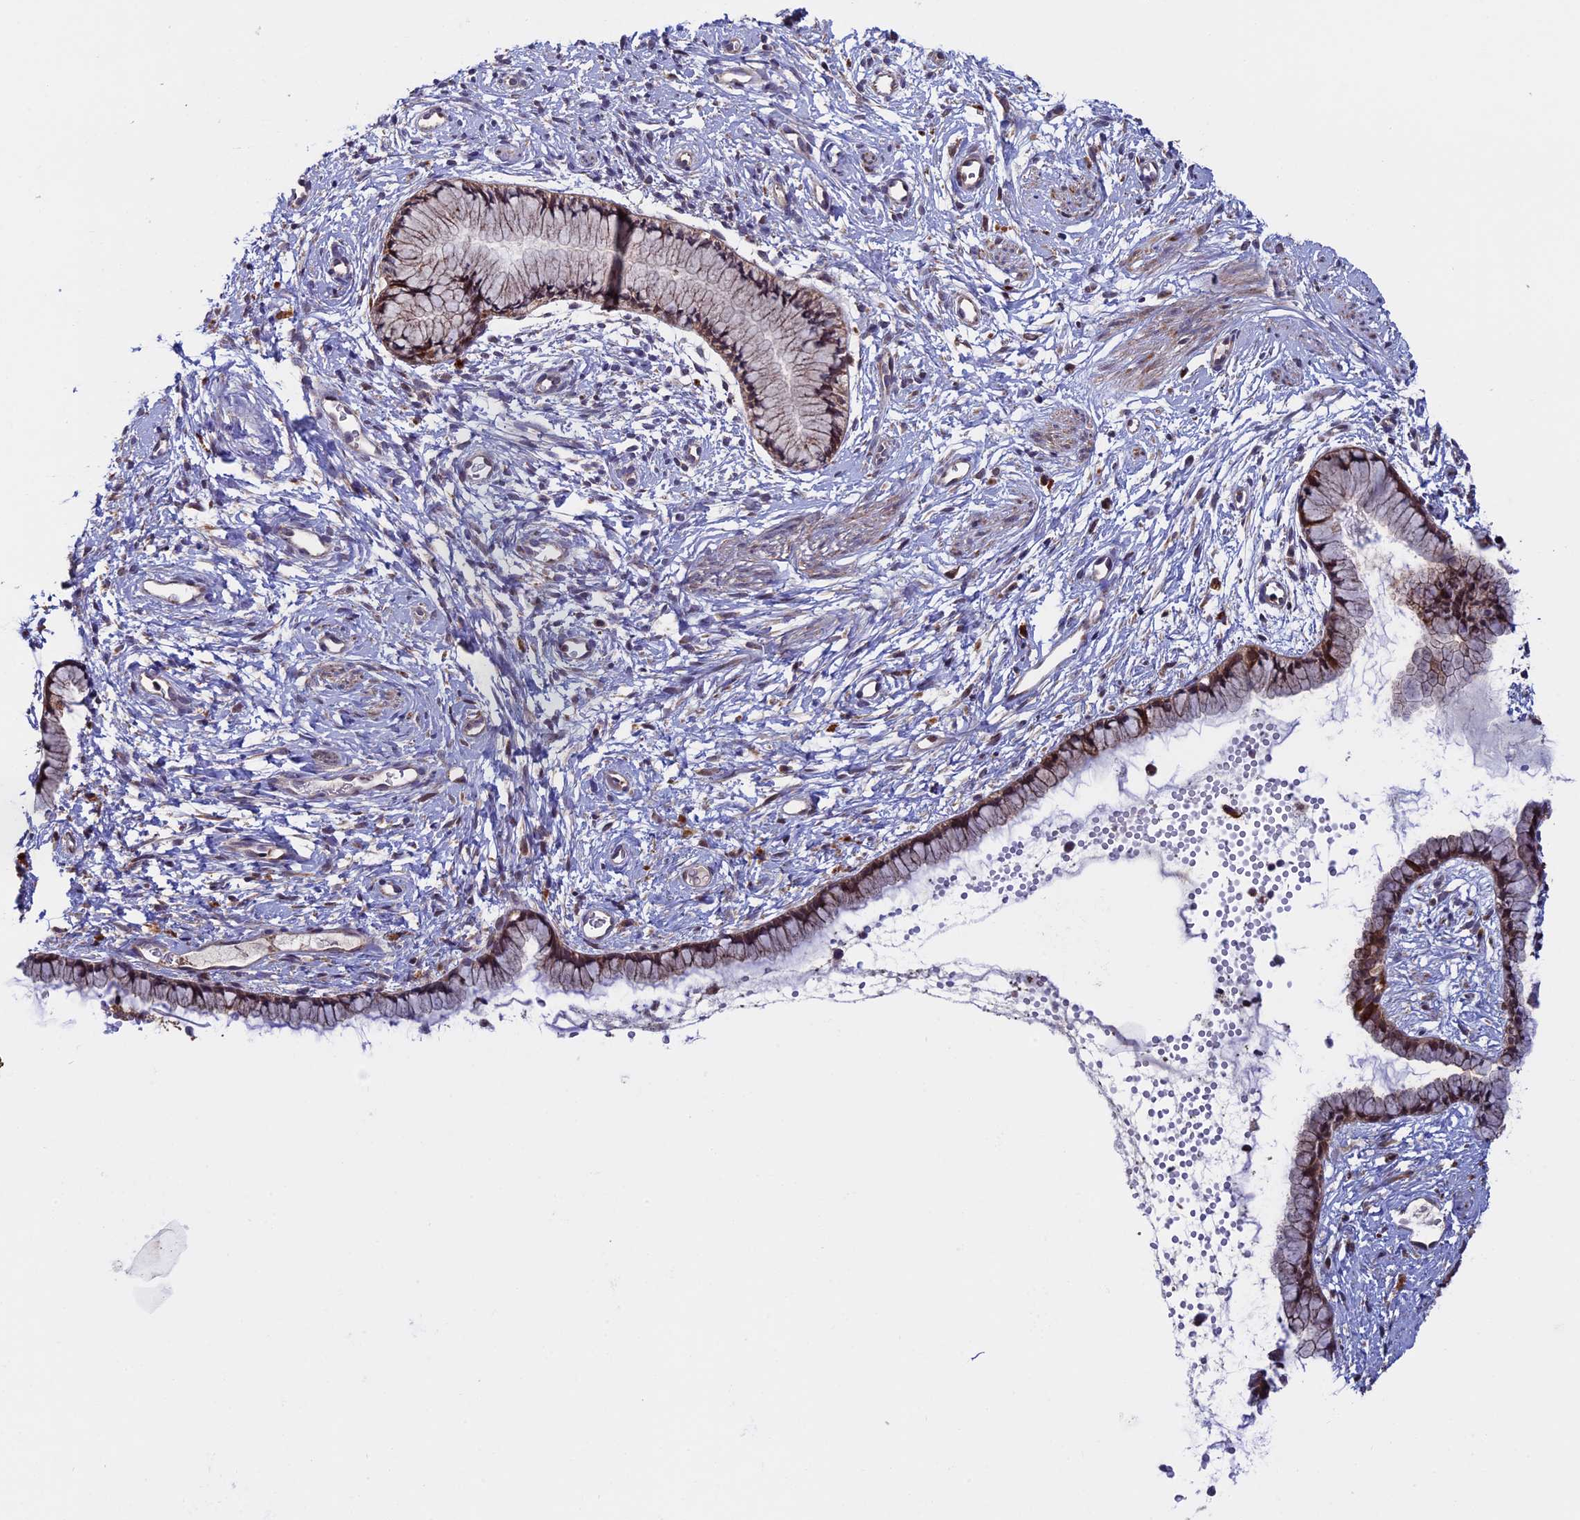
{"staining": {"intensity": "moderate", "quantity": ">75%", "location": "cytoplasmic/membranous"}, "tissue": "cervix", "cell_type": "Glandular cells", "image_type": "normal", "snomed": [{"axis": "morphology", "description": "Normal tissue, NOS"}, {"axis": "topography", "description": "Cervix"}], "caption": "Glandular cells reveal moderate cytoplasmic/membranous positivity in approximately >75% of cells in unremarkable cervix. (DAB IHC, brown staining for protein, blue staining for nuclei).", "gene": "RNF17", "patient": {"sex": "female", "age": 57}}